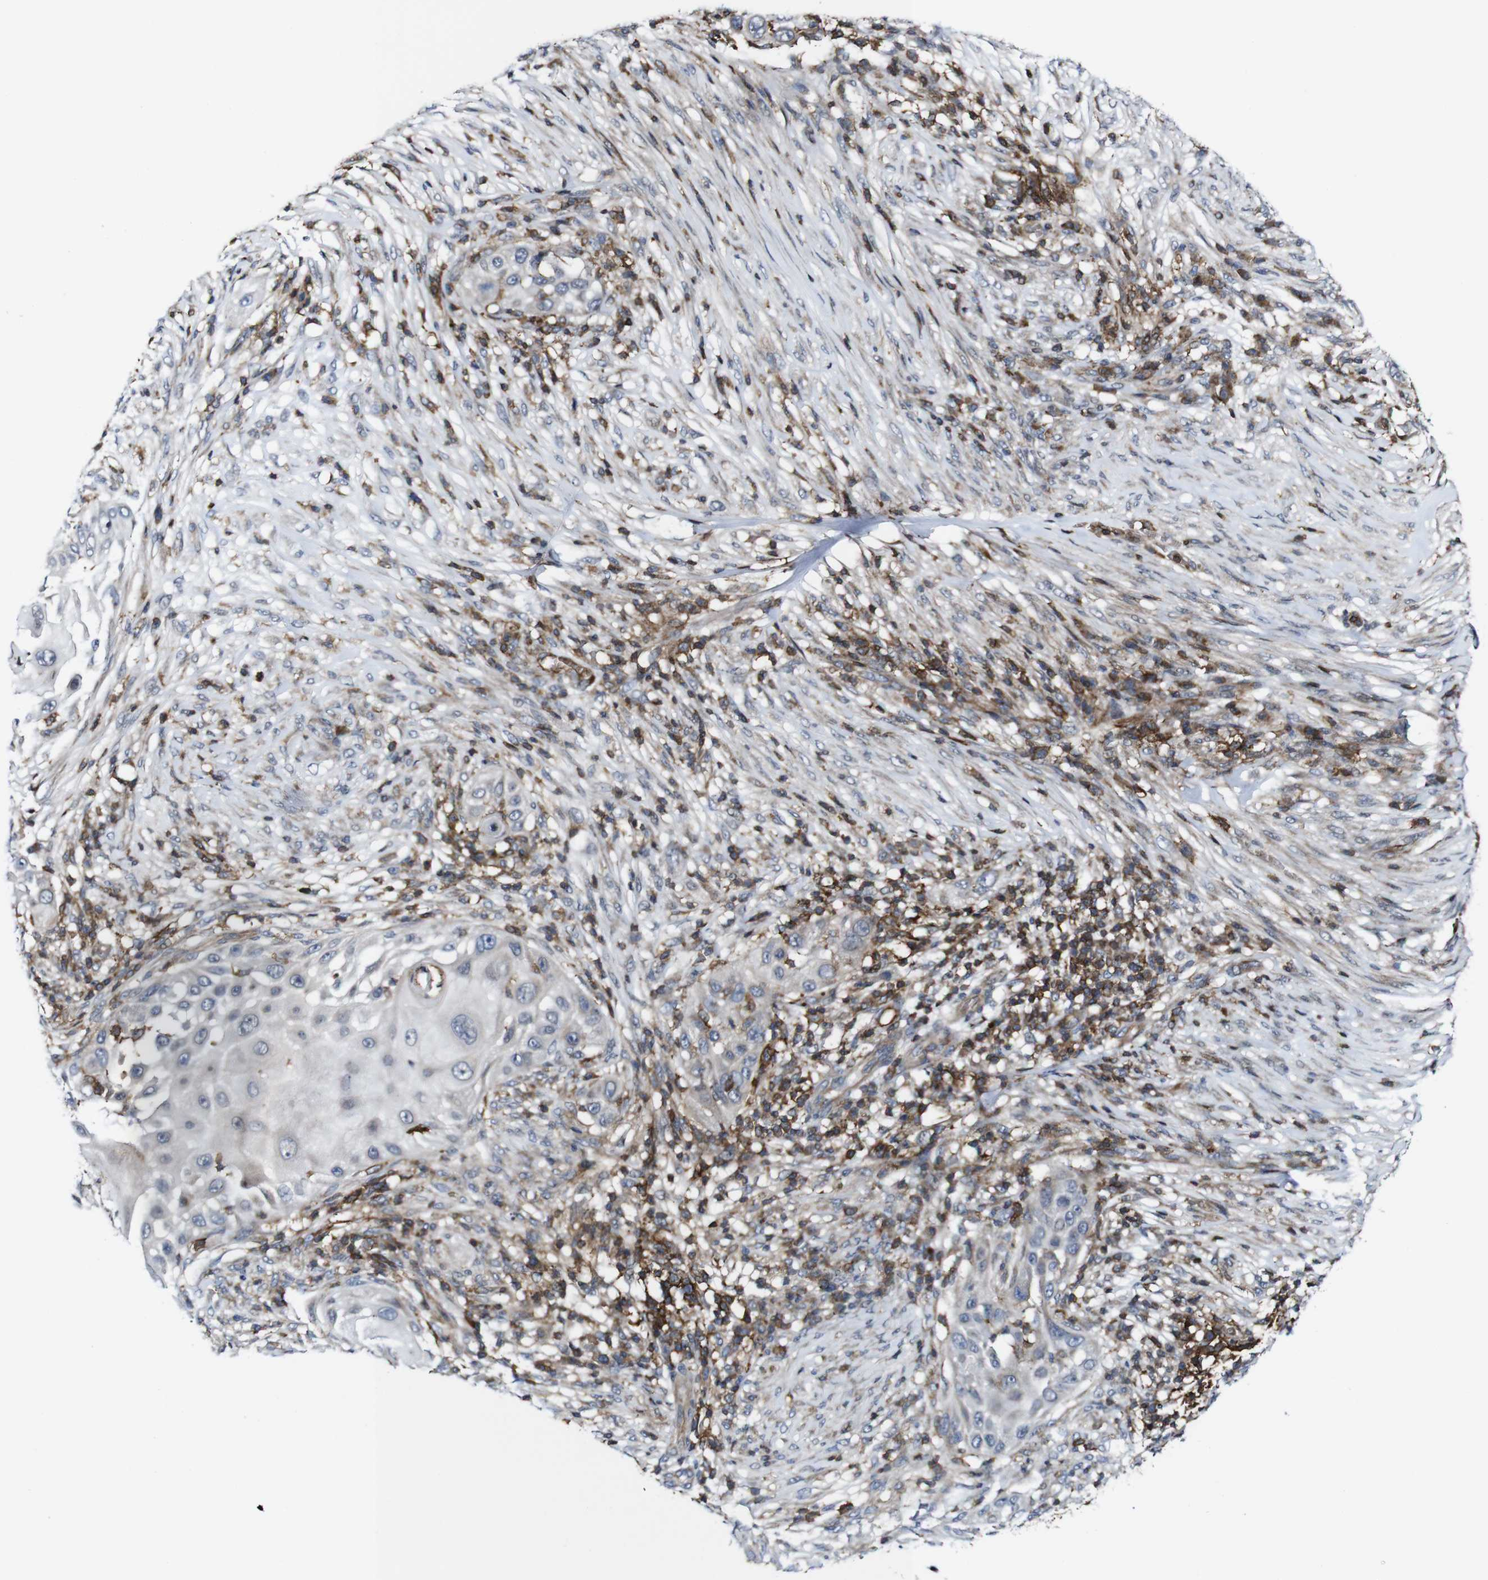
{"staining": {"intensity": "negative", "quantity": "none", "location": "none"}, "tissue": "skin cancer", "cell_type": "Tumor cells", "image_type": "cancer", "snomed": [{"axis": "morphology", "description": "Squamous cell carcinoma, NOS"}, {"axis": "topography", "description": "Skin"}], "caption": "Tumor cells are negative for protein expression in human skin cancer. (Immunohistochemistry, brightfield microscopy, high magnification).", "gene": "JAK2", "patient": {"sex": "female", "age": 44}}